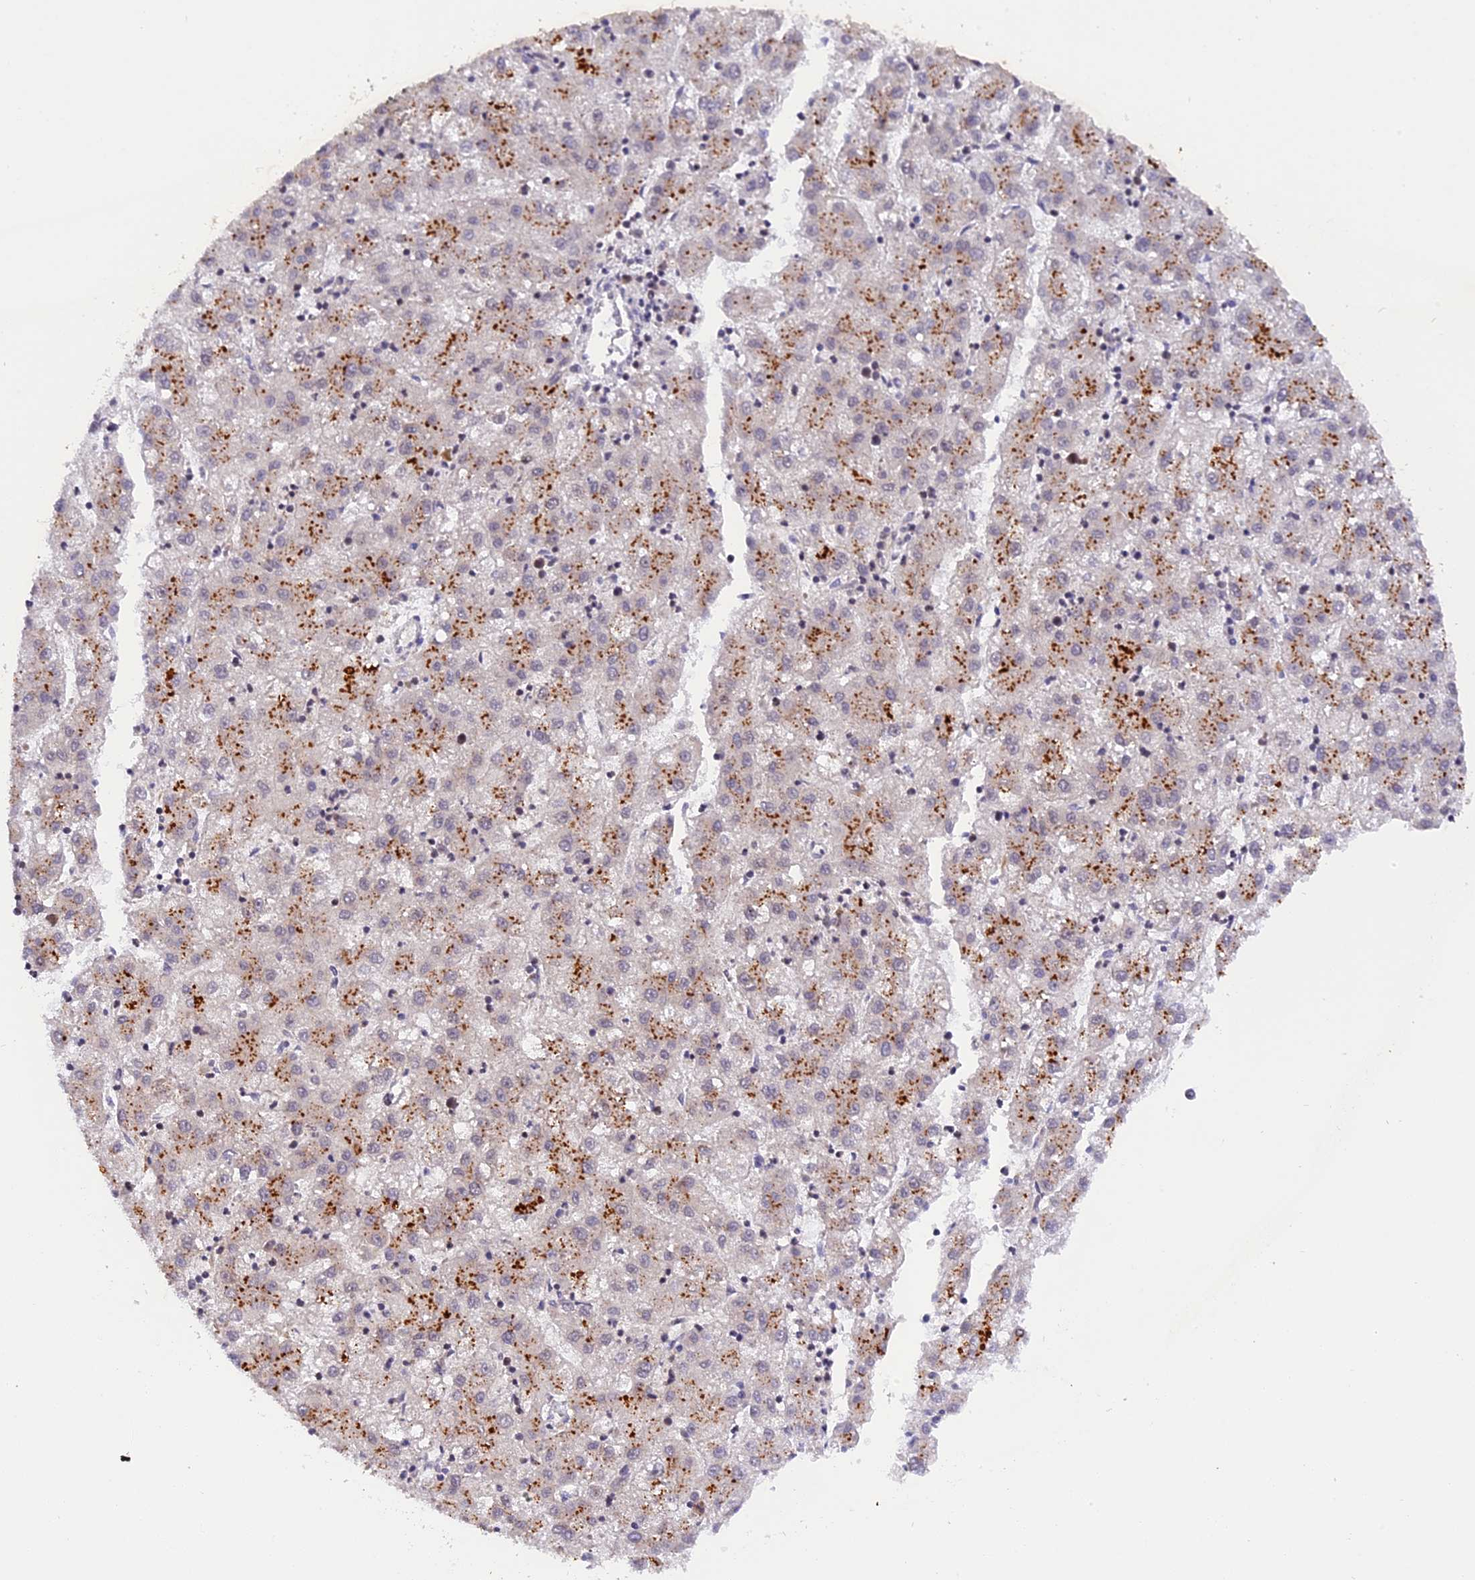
{"staining": {"intensity": "moderate", "quantity": "25%-75%", "location": "cytoplasmic/membranous"}, "tissue": "liver cancer", "cell_type": "Tumor cells", "image_type": "cancer", "snomed": [{"axis": "morphology", "description": "Carcinoma, Hepatocellular, NOS"}, {"axis": "topography", "description": "Liver"}], "caption": "Protein expression analysis of human liver cancer (hepatocellular carcinoma) reveals moderate cytoplasmic/membranous expression in approximately 25%-75% of tumor cells.", "gene": "SAMD4A", "patient": {"sex": "male", "age": 72}}